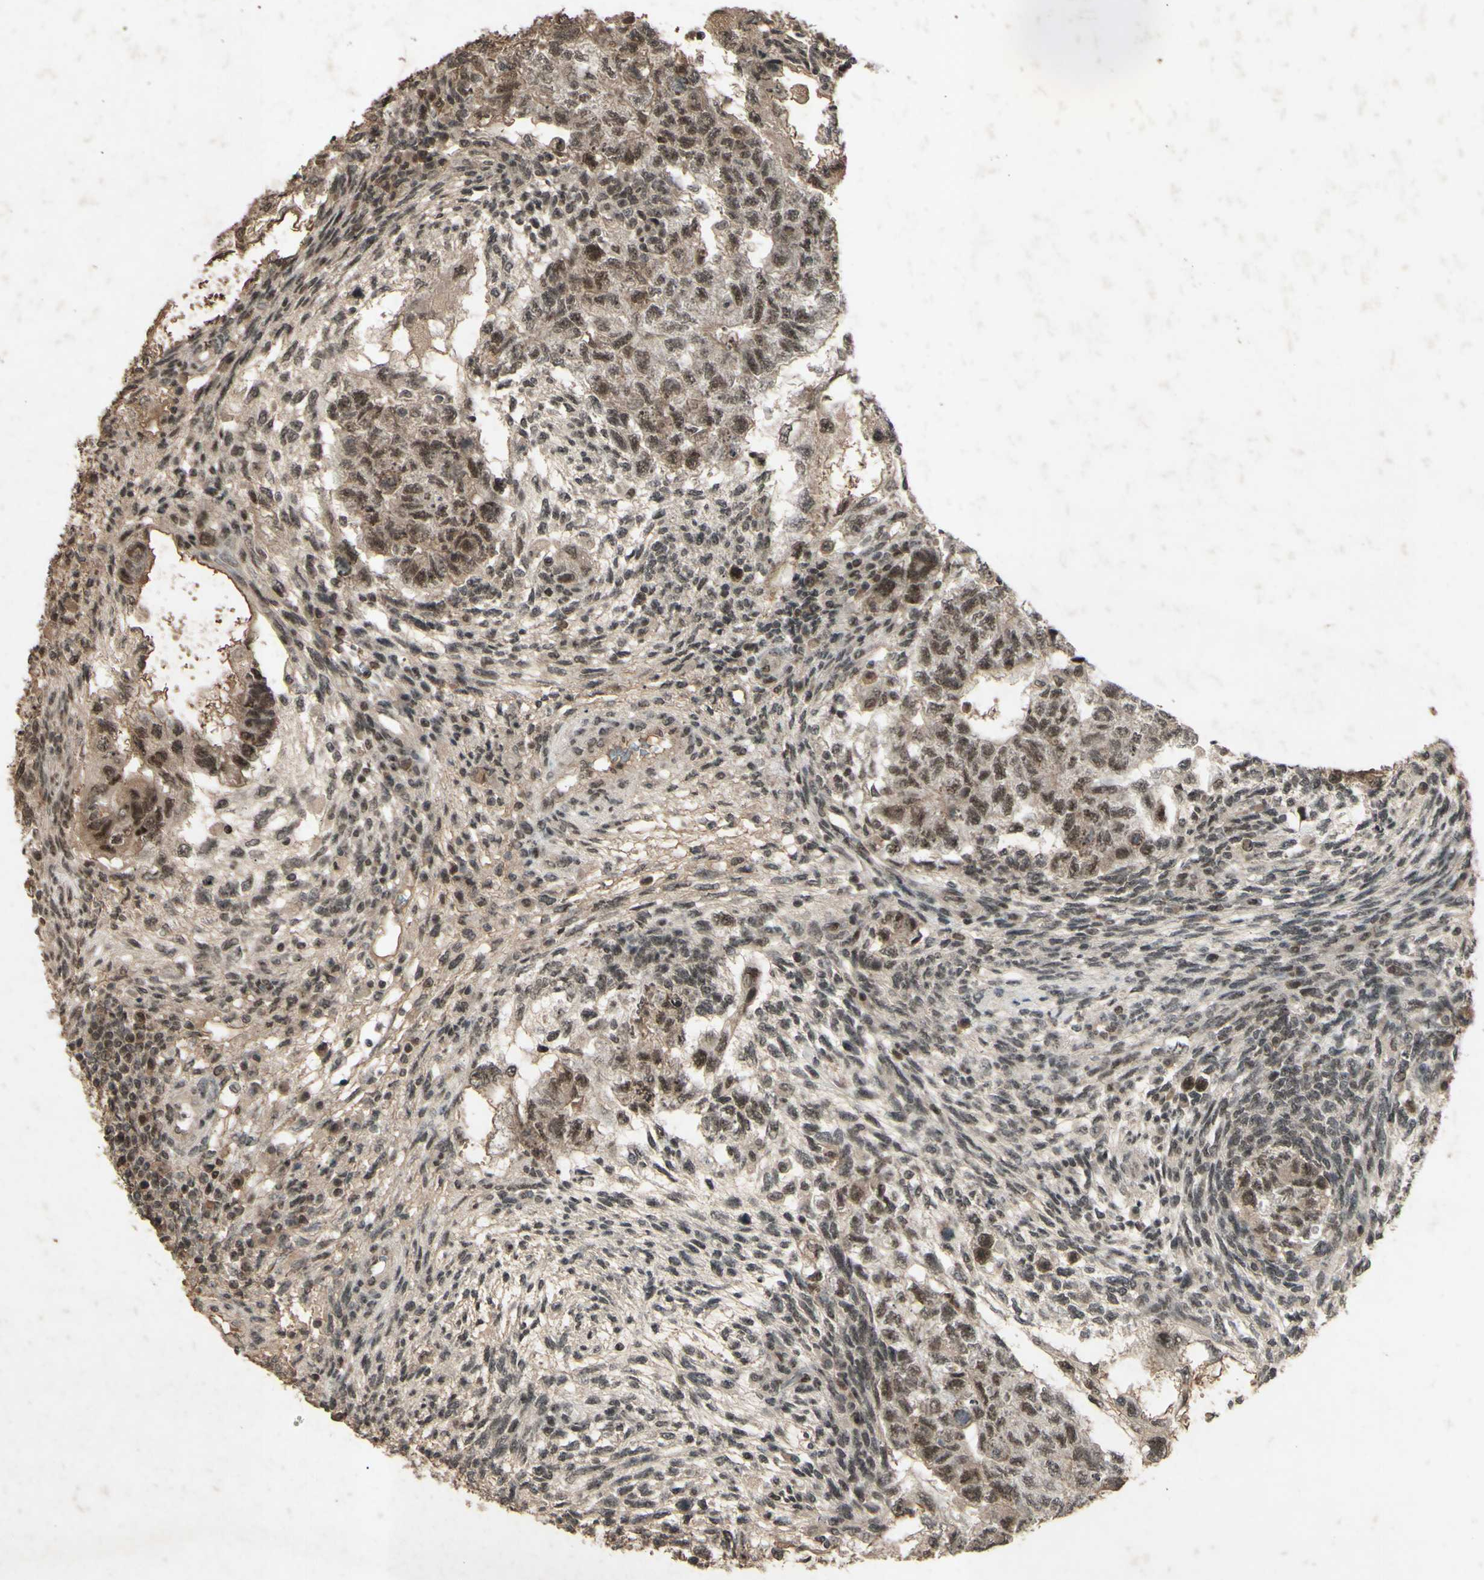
{"staining": {"intensity": "moderate", "quantity": ">75%", "location": "cytoplasmic/membranous,nuclear"}, "tissue": "testis cancer", "cell_type": "Tumor cells", "image_type": "cancer", "snomed": [{"axis": "morphology", "description": "Normal tissue, NOS"}, {"axis": "morphology", "description": "Carcinoma, Embryonal, NOS"}, {"axis": "topography", "description": "Testis"}], "caption": "Human testis cancer stained with a protein marker exhibits moderate staining in tumor cells.", "gene": "SNW1", "patient": {"sex": "male", "age": 36}}